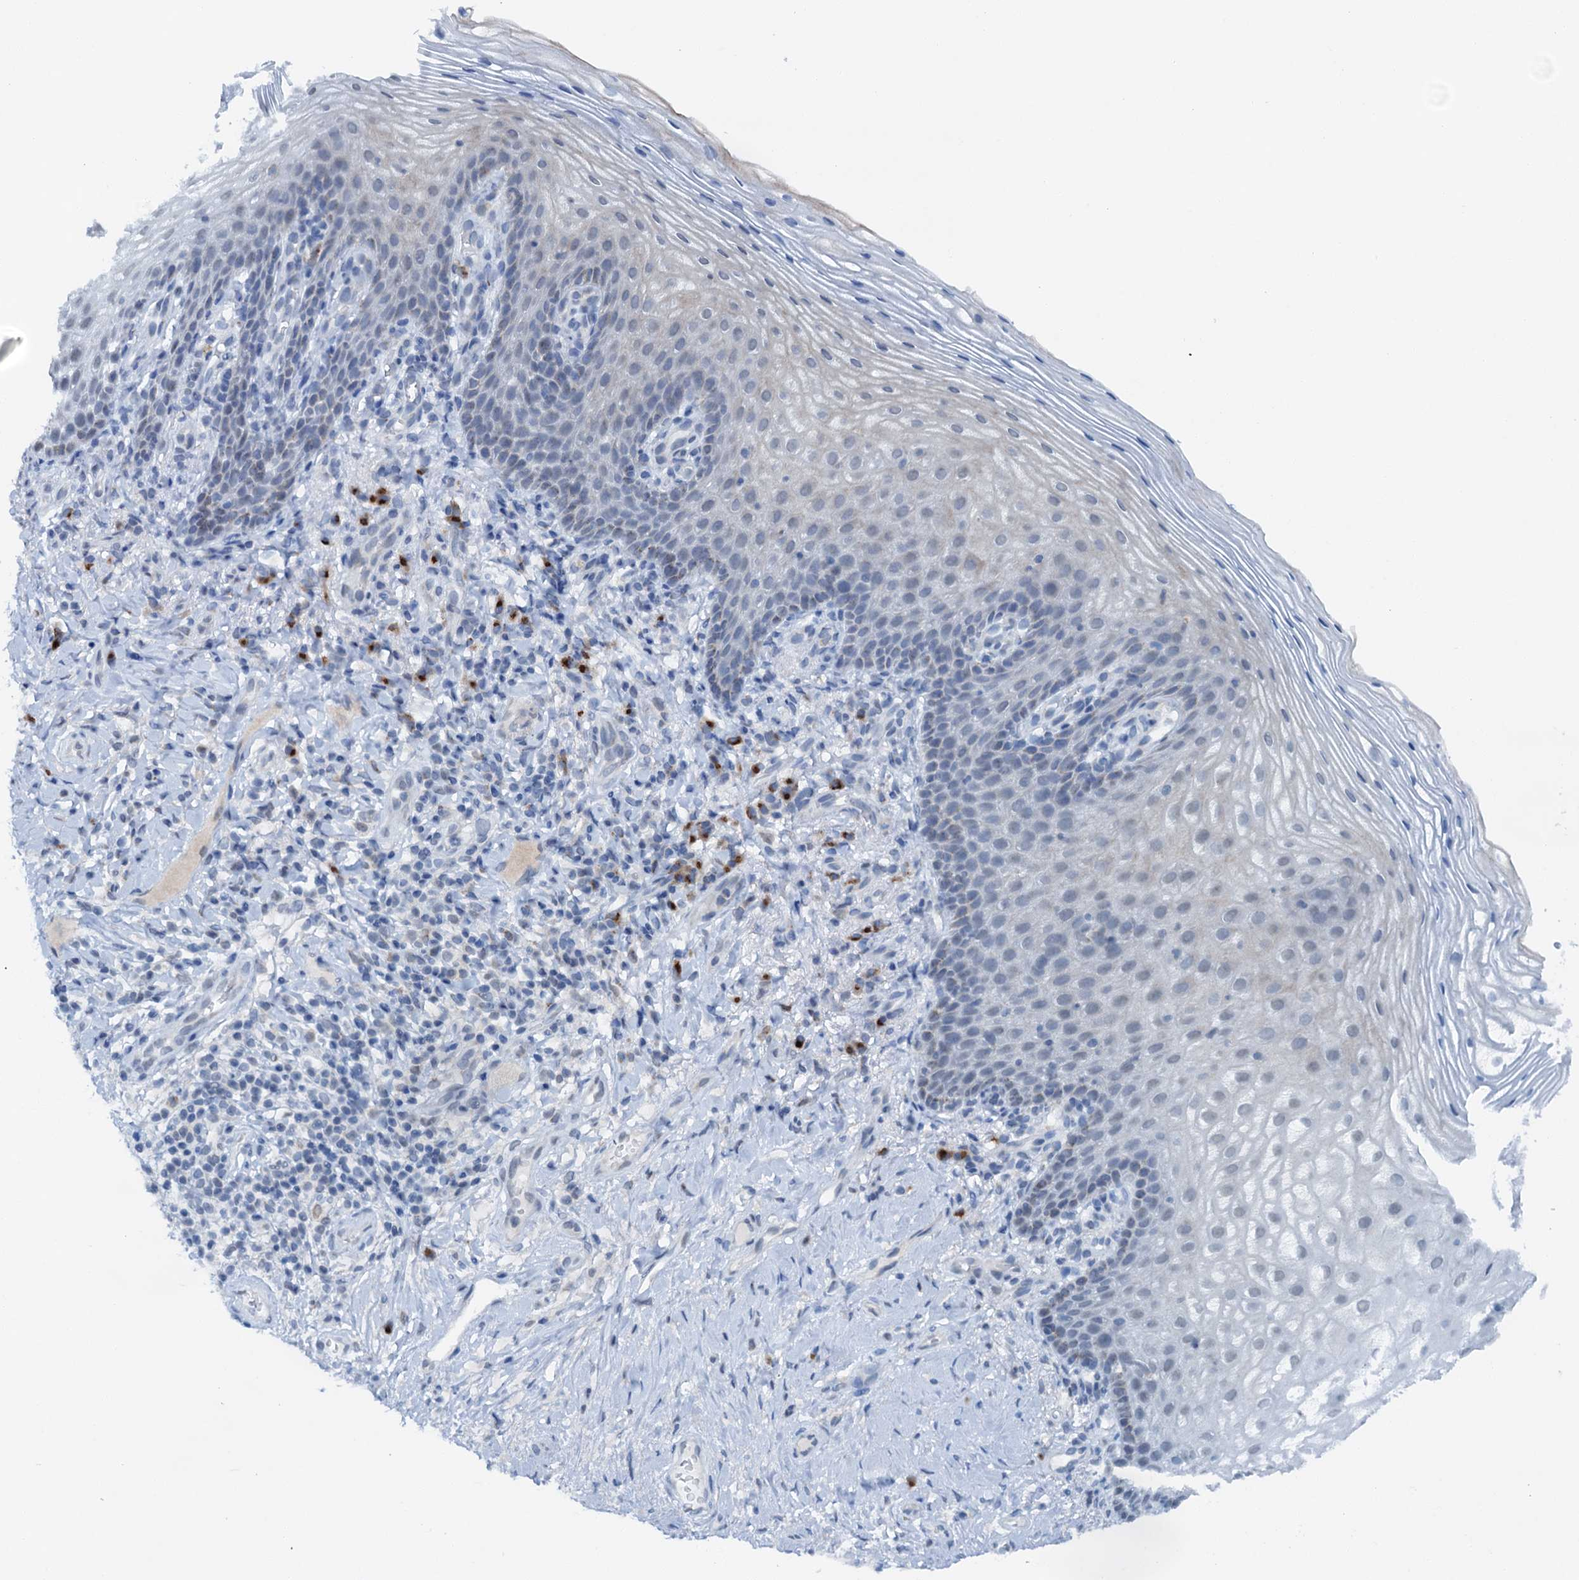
{"staining": {"intensity": "weak", "quantity": "<25%", "location": "cytoplasmic/membranous"}, "tissue": "vagina", "cell_type": "Squamous epithelial cells", "image_type": "normal", "snomed": [{"axis": "morphology", "description": "Normal tissue, NOS"}, {"axis": "topography", "description": "Vagina"}], "caption": "IHC micrograph of unremarkable human vagina stained for a protein (brown), which shows no staining in squamous epithelial cells. Nuclei are stained in blue.", "gene": "SHLD1", "patient": {"sex": "female", "age": 60}}